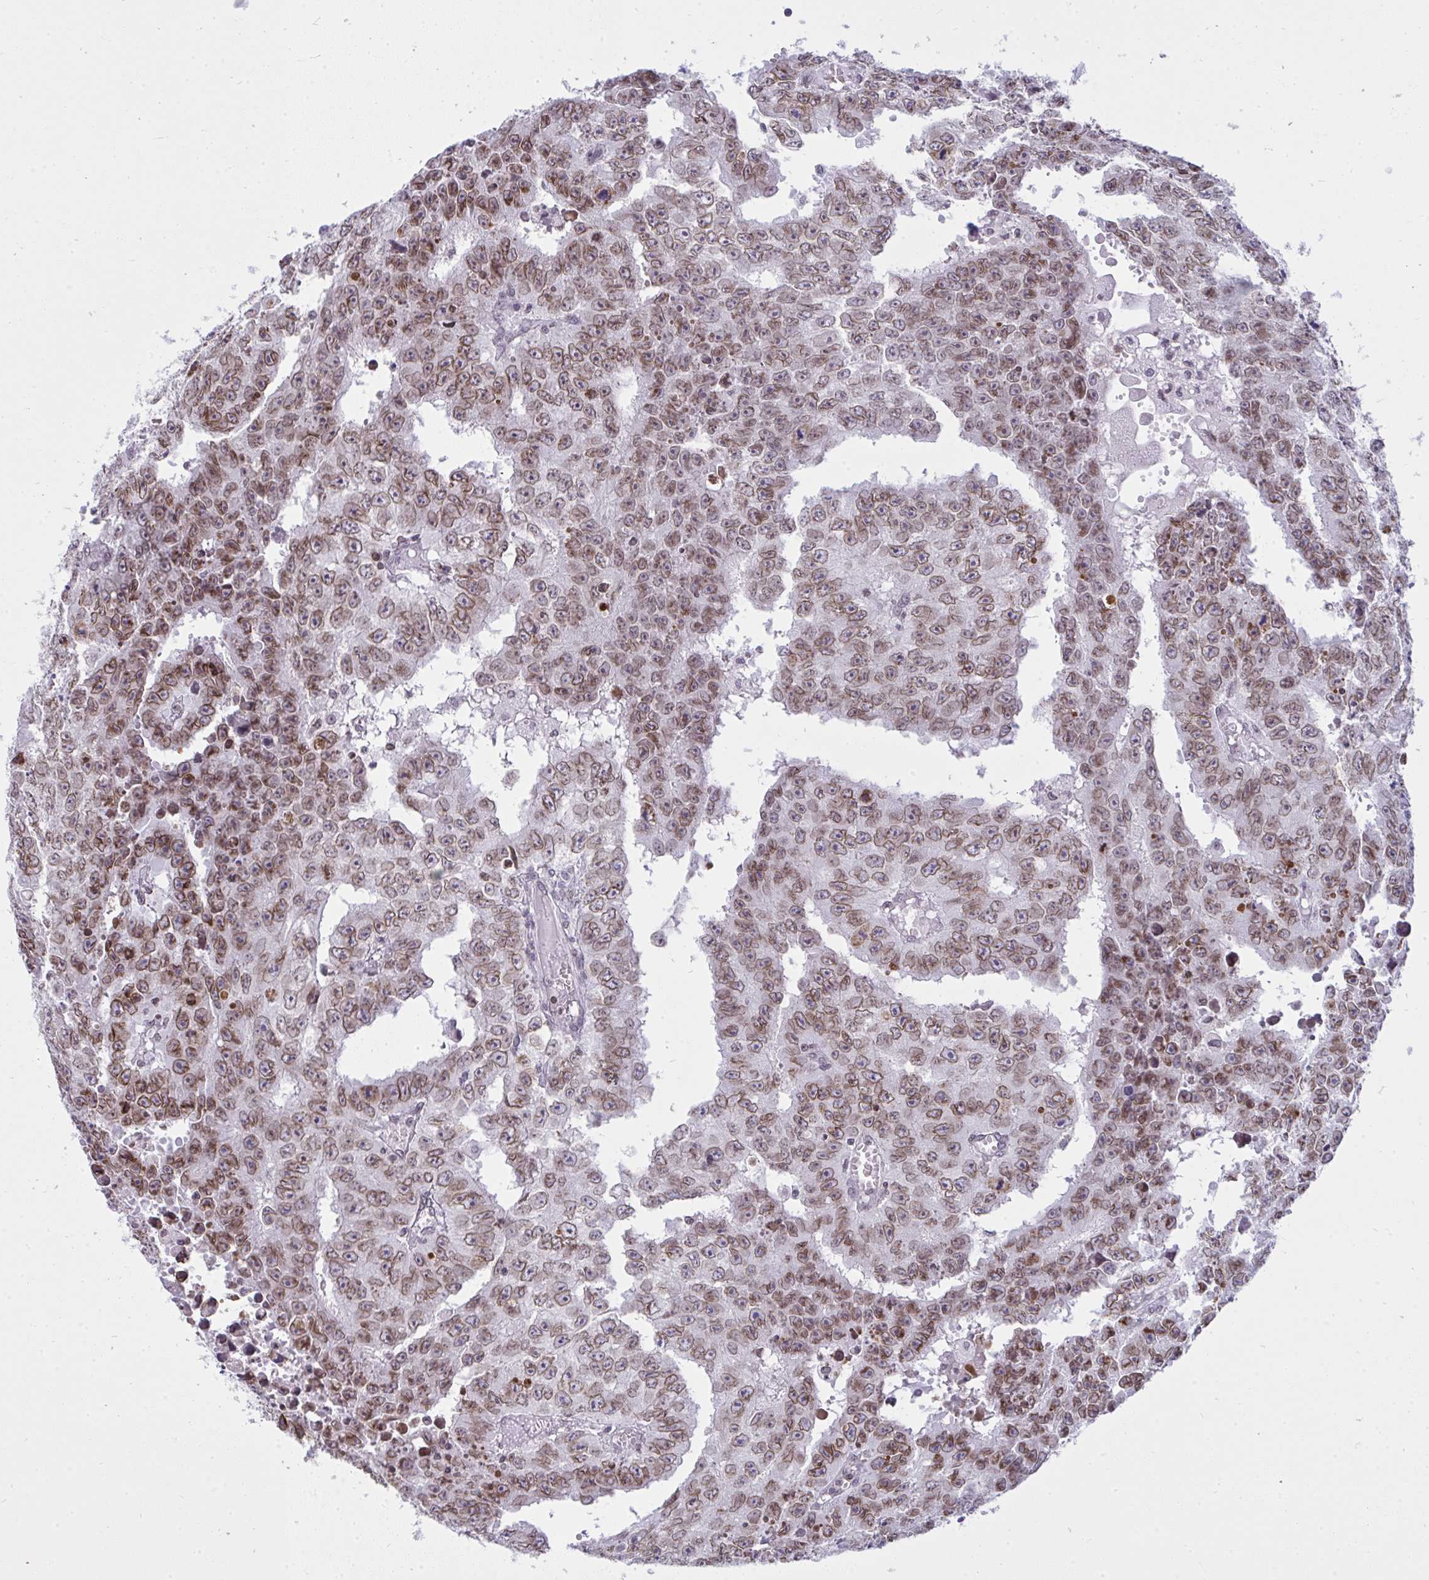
{"staining": {"intensity": "moderate", "quantity": ">75%", "location": "cytoplasmic/membranous,nuclear"}, "tissue": "testis cancer", "cell_type": "Tumor cells", "image_type": "cancer", "snomed": [{"axis": "morphology", "description": "Carcinoma, Embryonal, NOS"}, {"axis": "morphology", "description": "Teratoma, malignant, NOS"}, {"axis": "topography", "description": "Testis"}], "caption": "The photomicrograph exhibits staining of testis teratoma (malignant), revealing moderate cytoplasmic/membranous and nuclear protein positivity (brown color) within tumor cells.", "gene": "LMNB2", "patient": {"sex": "male", "age": 24}}